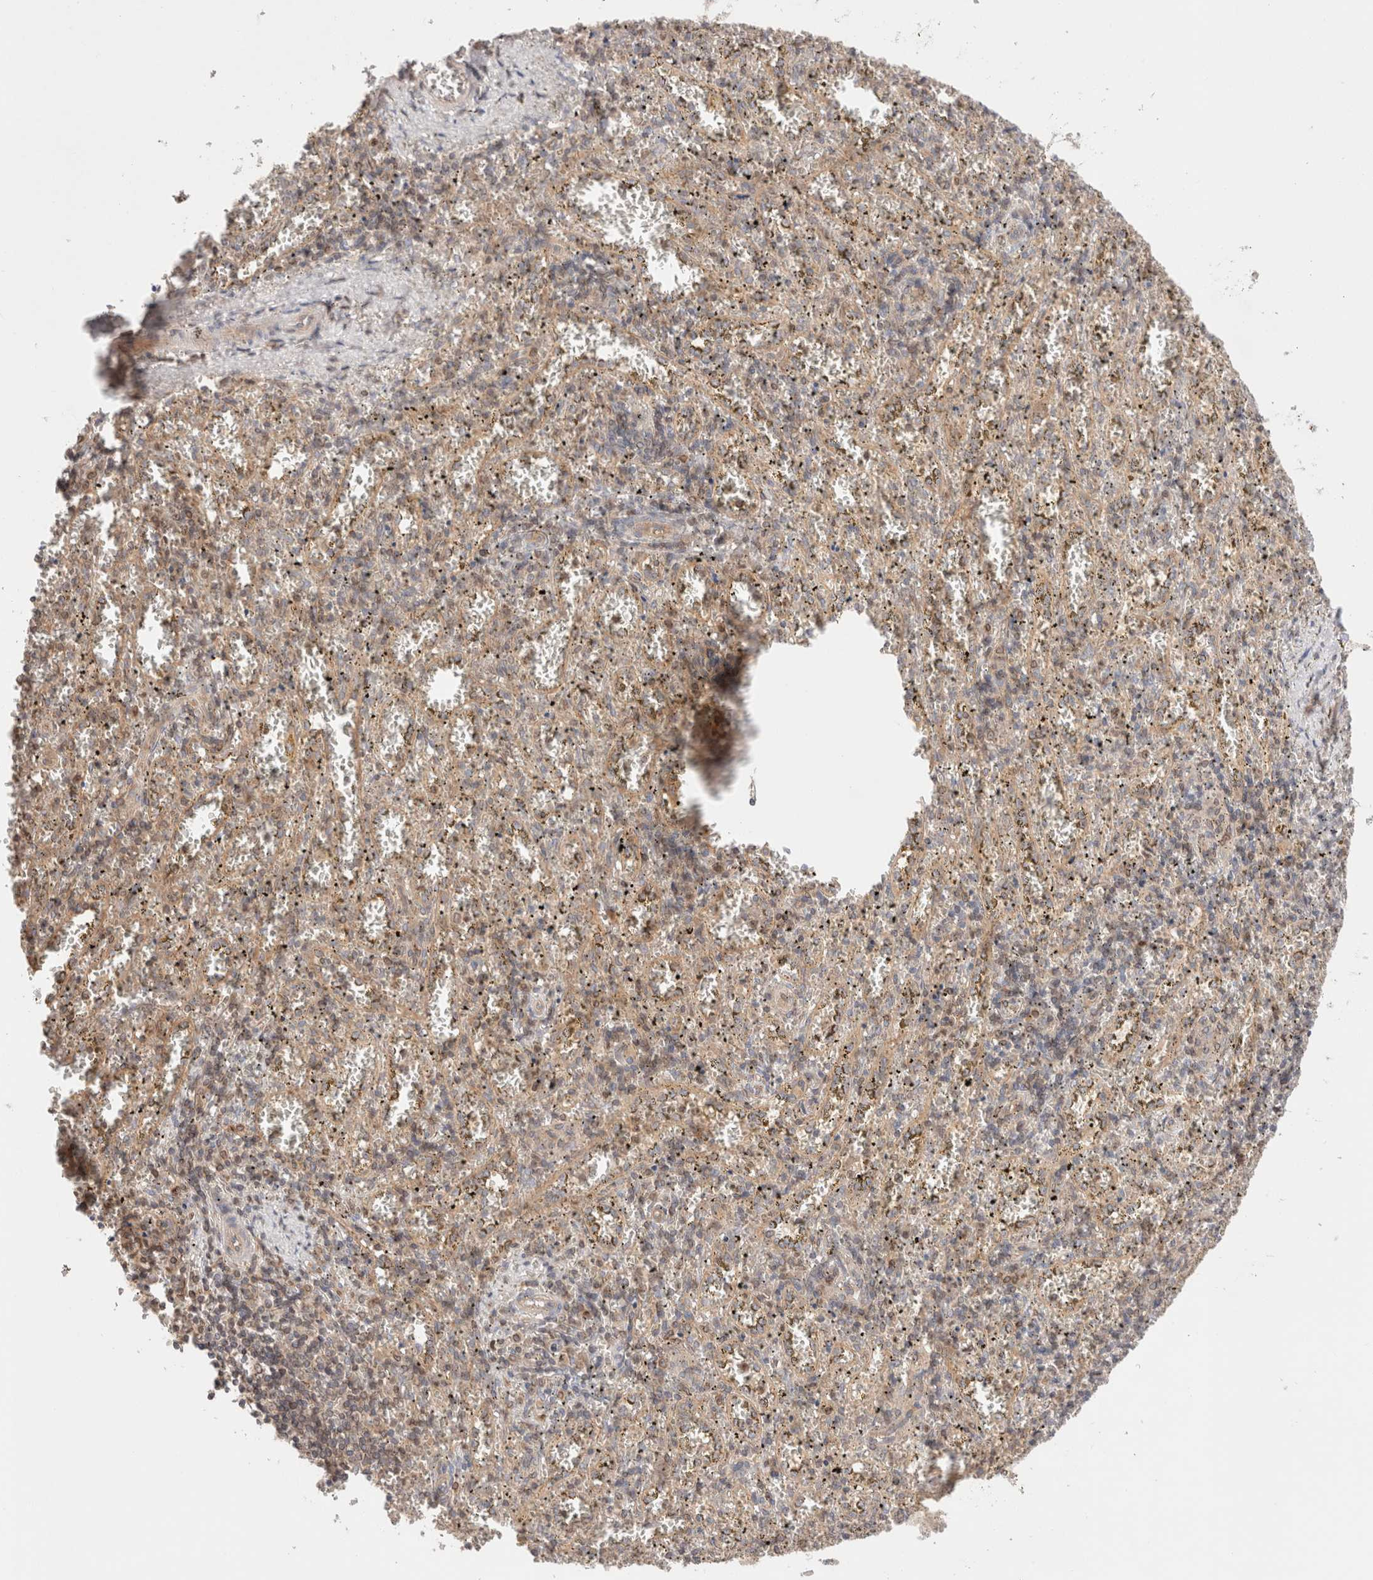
{"staining": {"intensity": "negative", "quantity": "none", "location": "none"}, "tissue": "spleen", "cell_type": "Cells in red pulp", "image_type": "normal", "snomed": [{"axis": "morphology", "description": "Normal tissue, NOS"}, {"axis": "topography", "description": "Spleen"}], "caption": "Immunohistochemistry of benign human spleen reveals no positivity in cells in red pulp.", "gene": "SIKE1", "patient": {"sex": "male", "age": 11}}